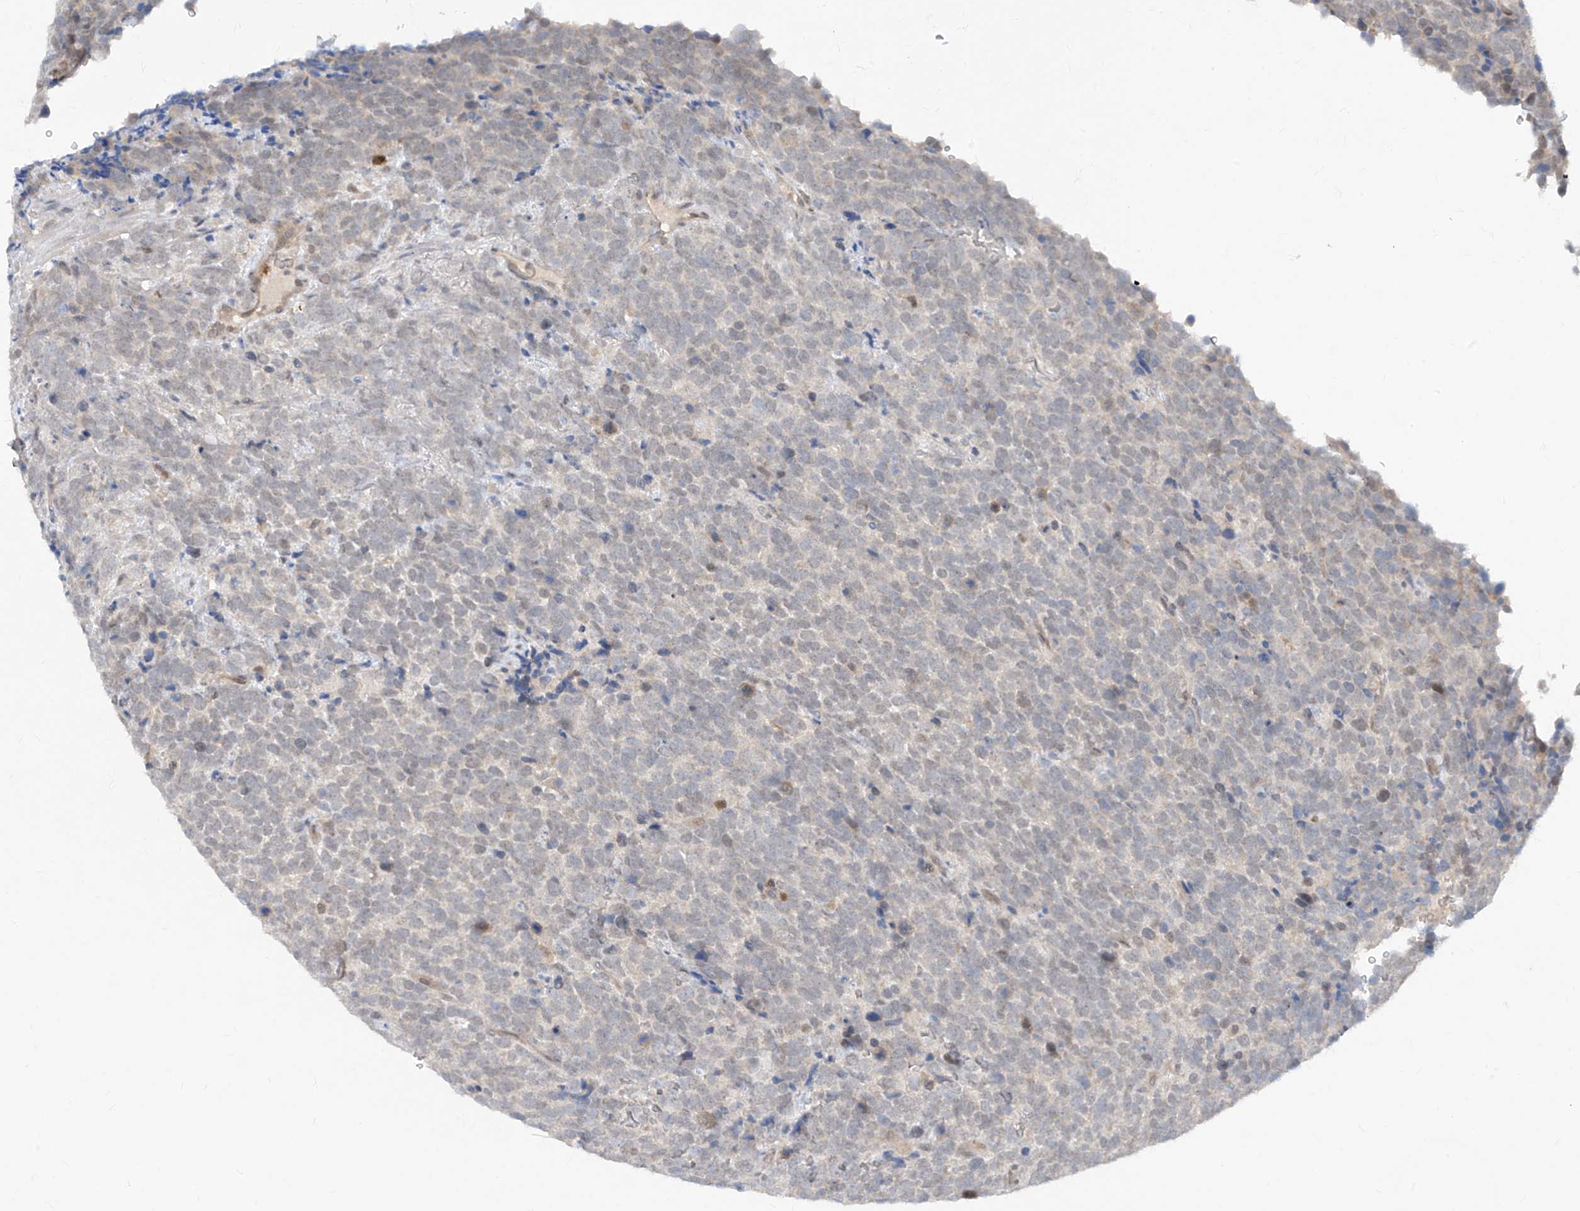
{"staining": {"intensity": "negative", "quantity": "none", "location": "none"}, "tissue": "urothelial cancer", "cell_type": "Tumor cells", "image_type": "cancer", "snomed": [{"axis": "morphology", "description": "Urothelial carcinoma, High grade"}, {"axis": "topography", "description": "Urinary bladder"}], "caption": "Protein analysis of high-grade urothelial carcinoma displays no significant staining in tumor cells. (DAB (3,3'-diaminobenzidine) IHC with hematoxylin counter stain).", "gene": "ZNF358", "patient": {"sex": "female", "age": 82}}